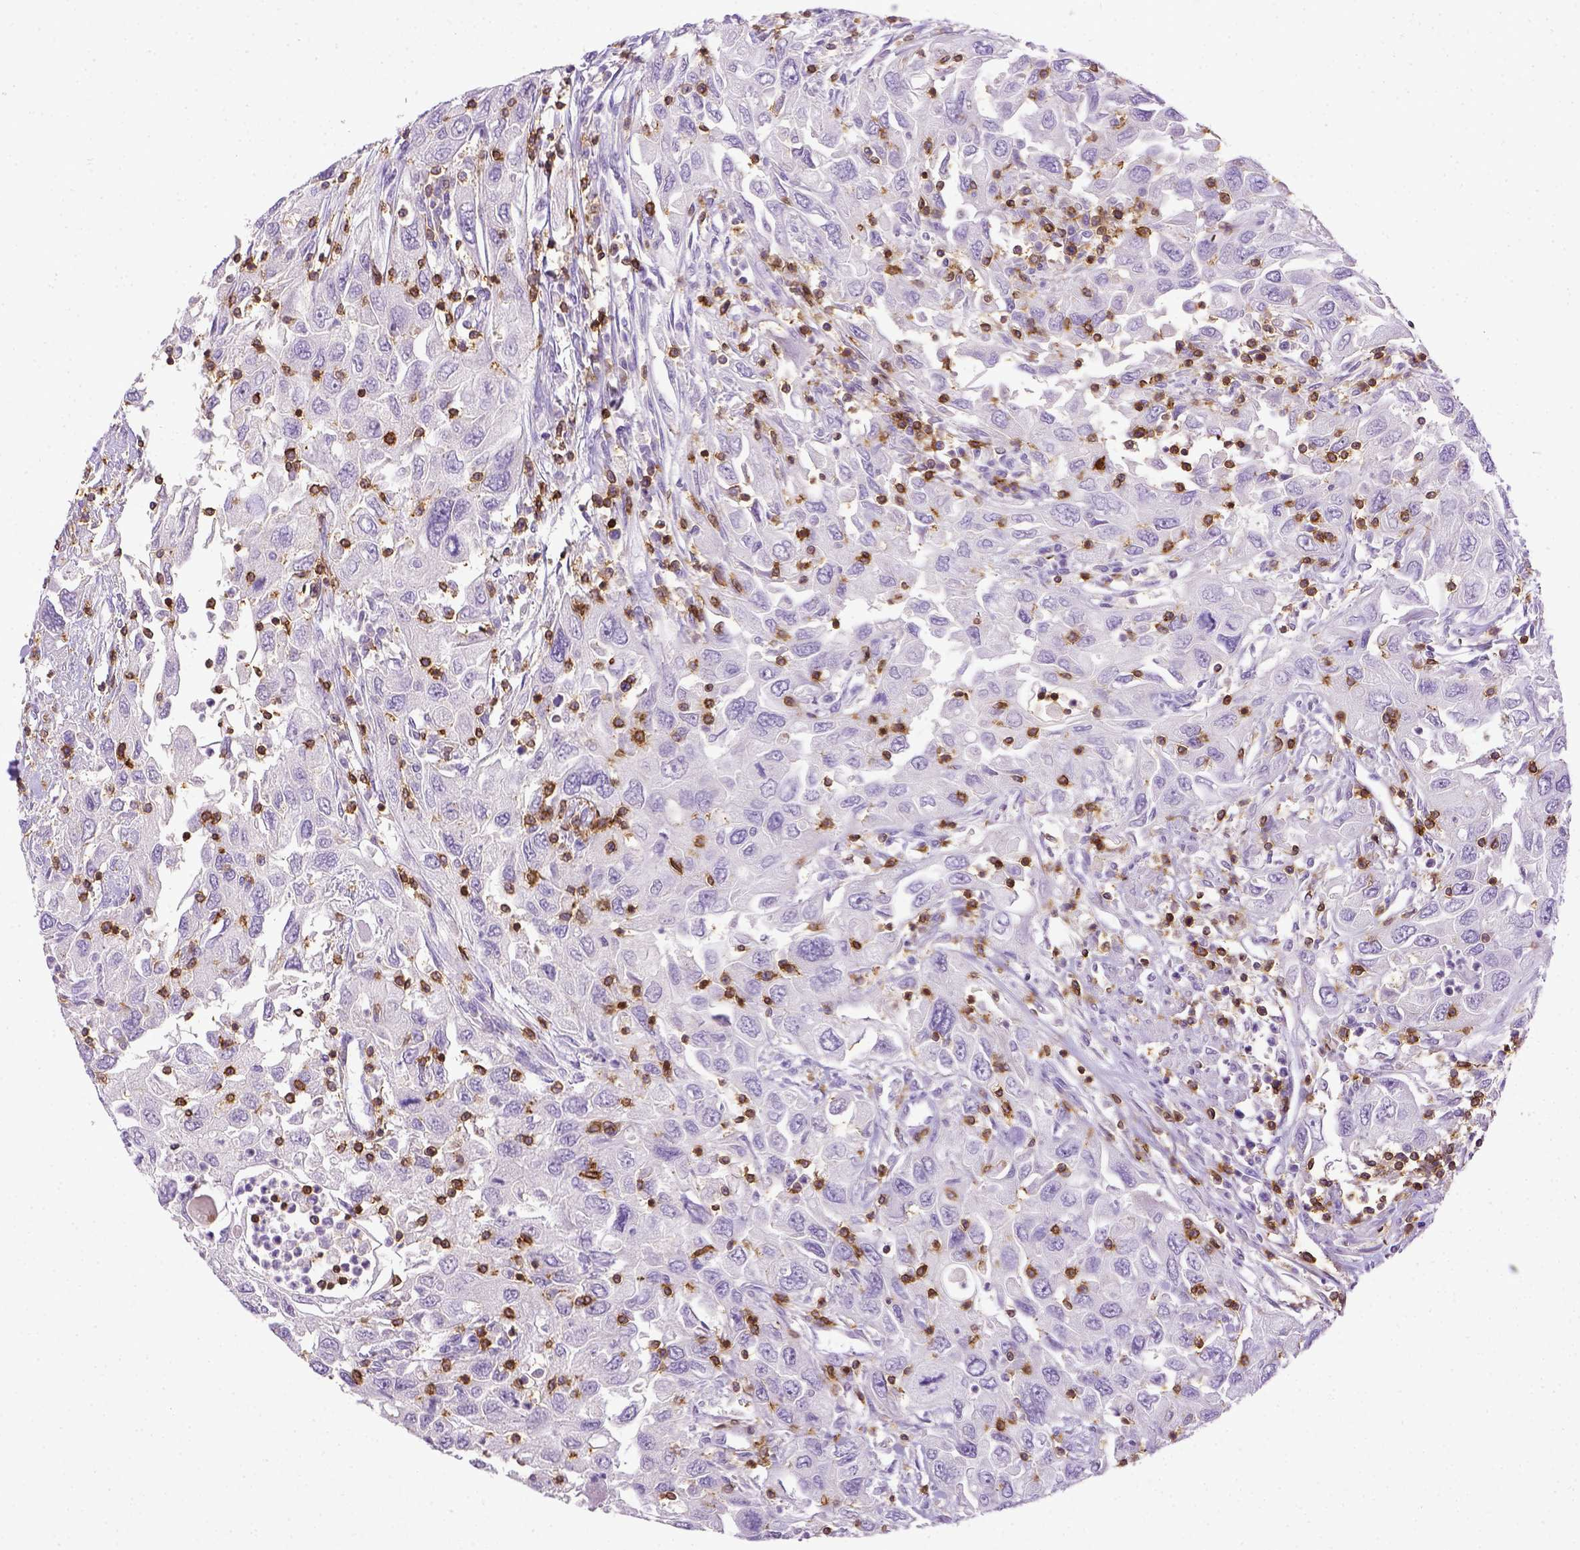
{"staining": {"intensity": "negative", "quantity": "none", "location": "none"}, "tissue": "urothelial cancer", "cell_type": "Tumor cells", "image_type": "cancer", "snomed": [{"axis": "morphology", "description": "Urothelial carcinoma, High grade"}, {"axis": "topography", "description": "Urinary bladder"}], "caption": "The micrograph displays no significant positivity in tumor cells of urothelial cancer.", "gene": "CD3E", "patient": {"sex": "male", "age": 76}}